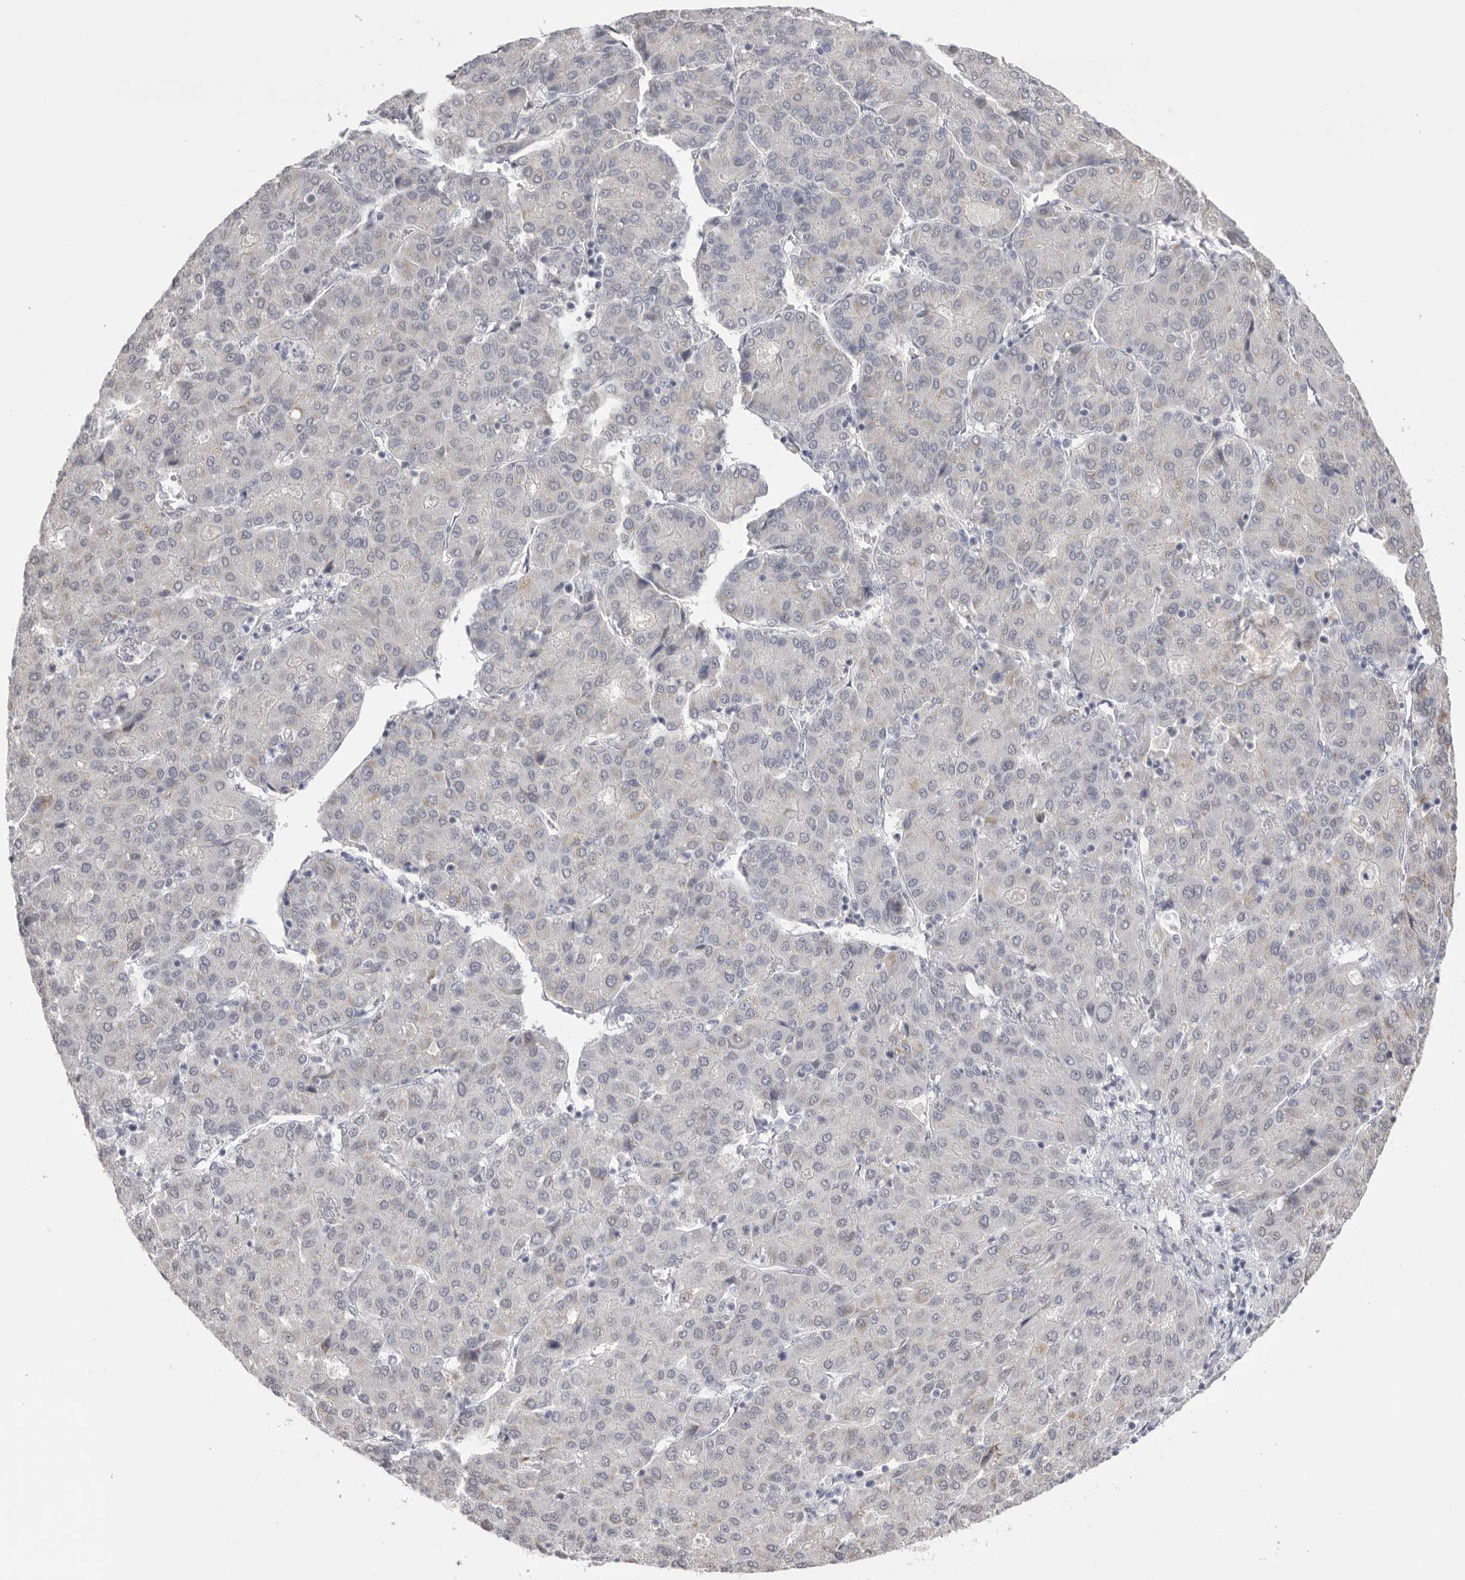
{"staining": {"intensity": "negative", "quantity": "none", "location": "none"}, "tissue": "liver cancer", "cell_type": "Tumor cells", "image_type": "cancer", "snomed": [{"axis": "morphology", "description": "Carcinoma, Hepatocellular, NOS"}, {"axis": "topography", "description": "Liver"}], "caption": "This is an immunohistochemistry image of human liver hepatocellular carcinoma. There is no positivity in tumor cells.", "gene": "BCLAF3", "patient": {"sex": "male", "age": 65}}